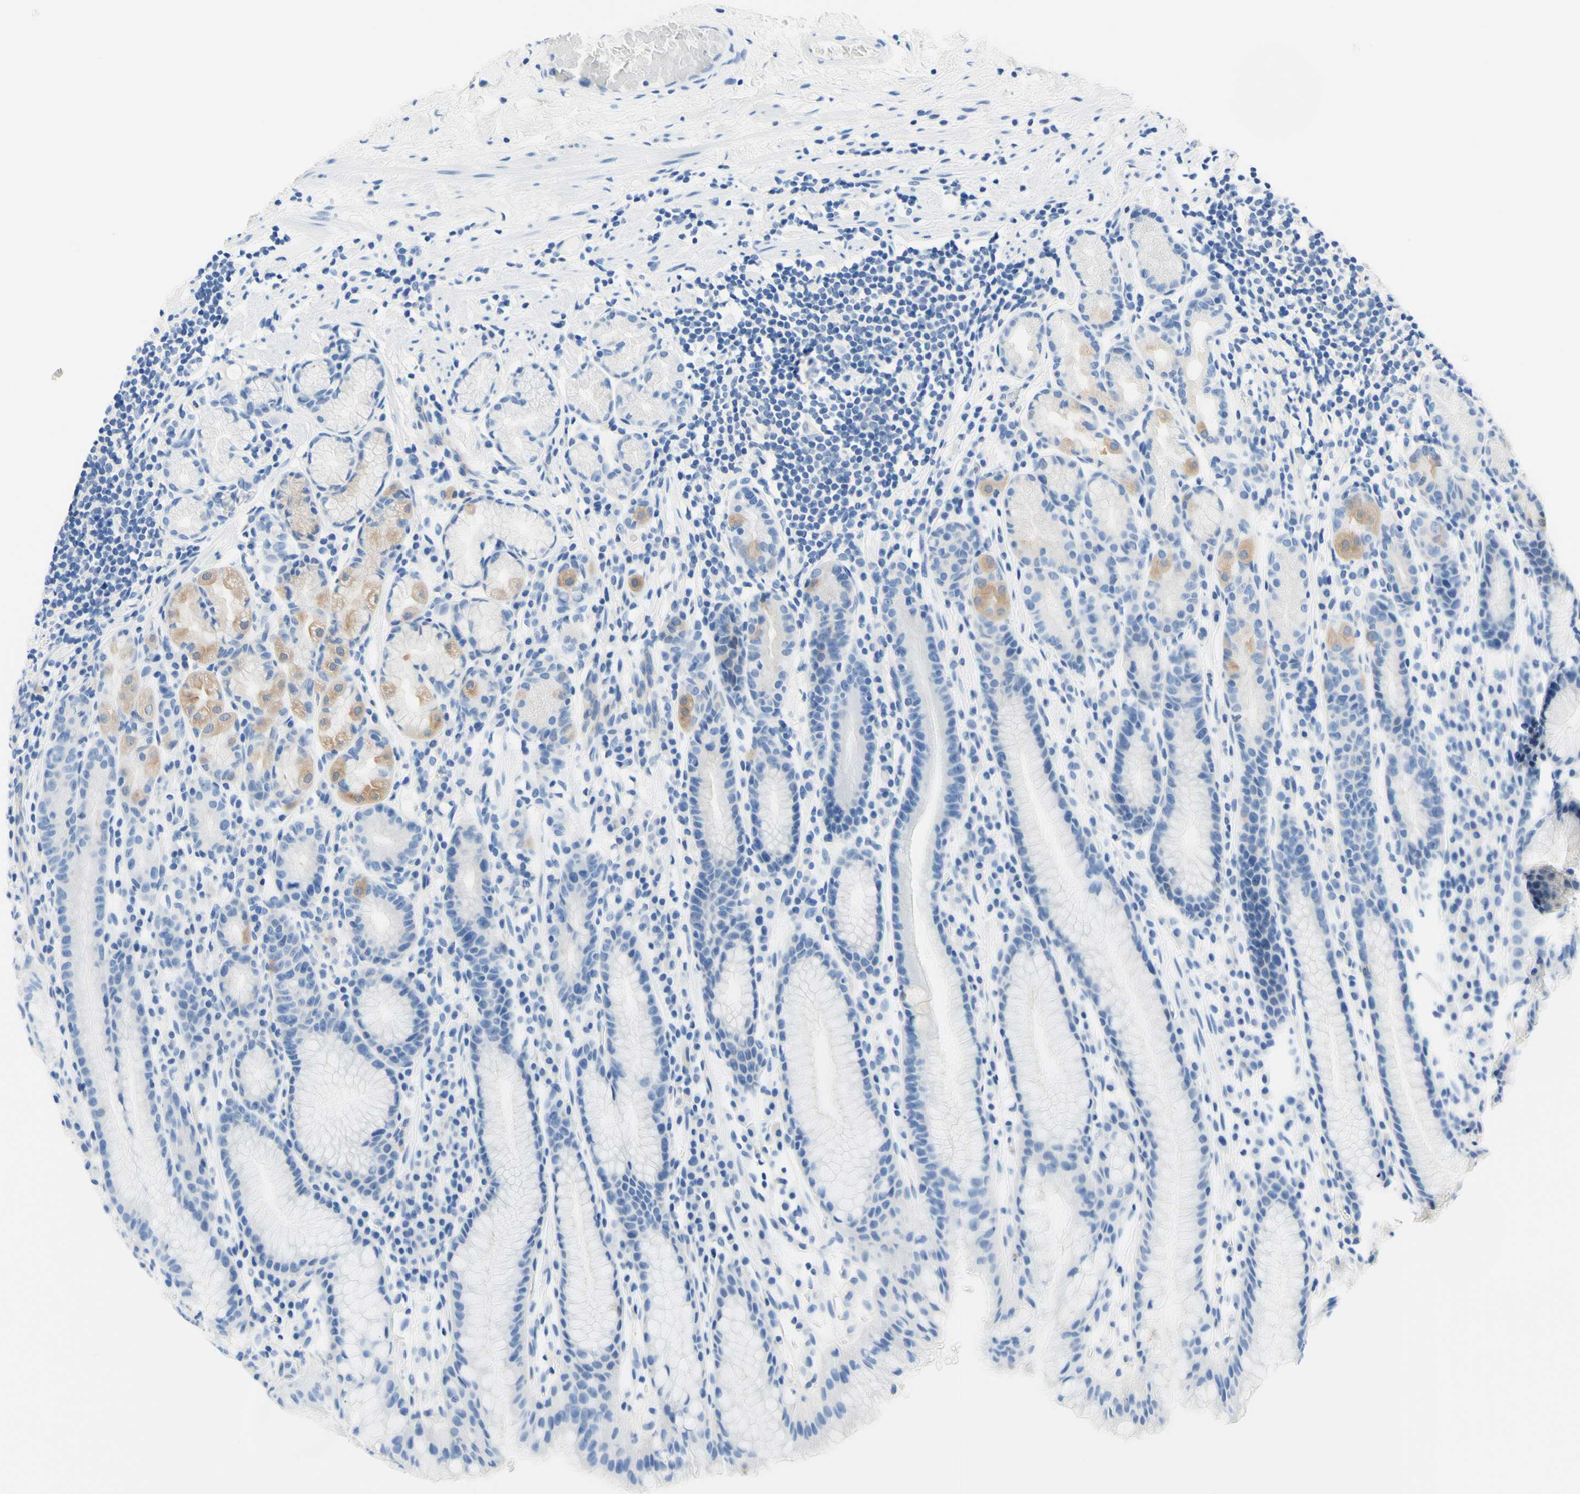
{"staining": {"intensity": "weak", "quantity": "25%-75%", "location": "cytoplasmic/membranous"}, "tissue": "stomach", "cell_type": "Glandular cells", "image_type": "normal", "snomed": [{"axis": "morphology", "description": "Normal tissue, NOS"}, {"axis": "topography", "description": "Stomach, lower"}], "caption": "Immunohistochemistry micrograph of unremarkable human stomach stained for a protein (brown), which shows low levels of weak cytoplasmic/membranous staining in about 25%-75% of glandular cells.", "gene": "HPCA", "patient": {"sex": "male", "age": 52}}